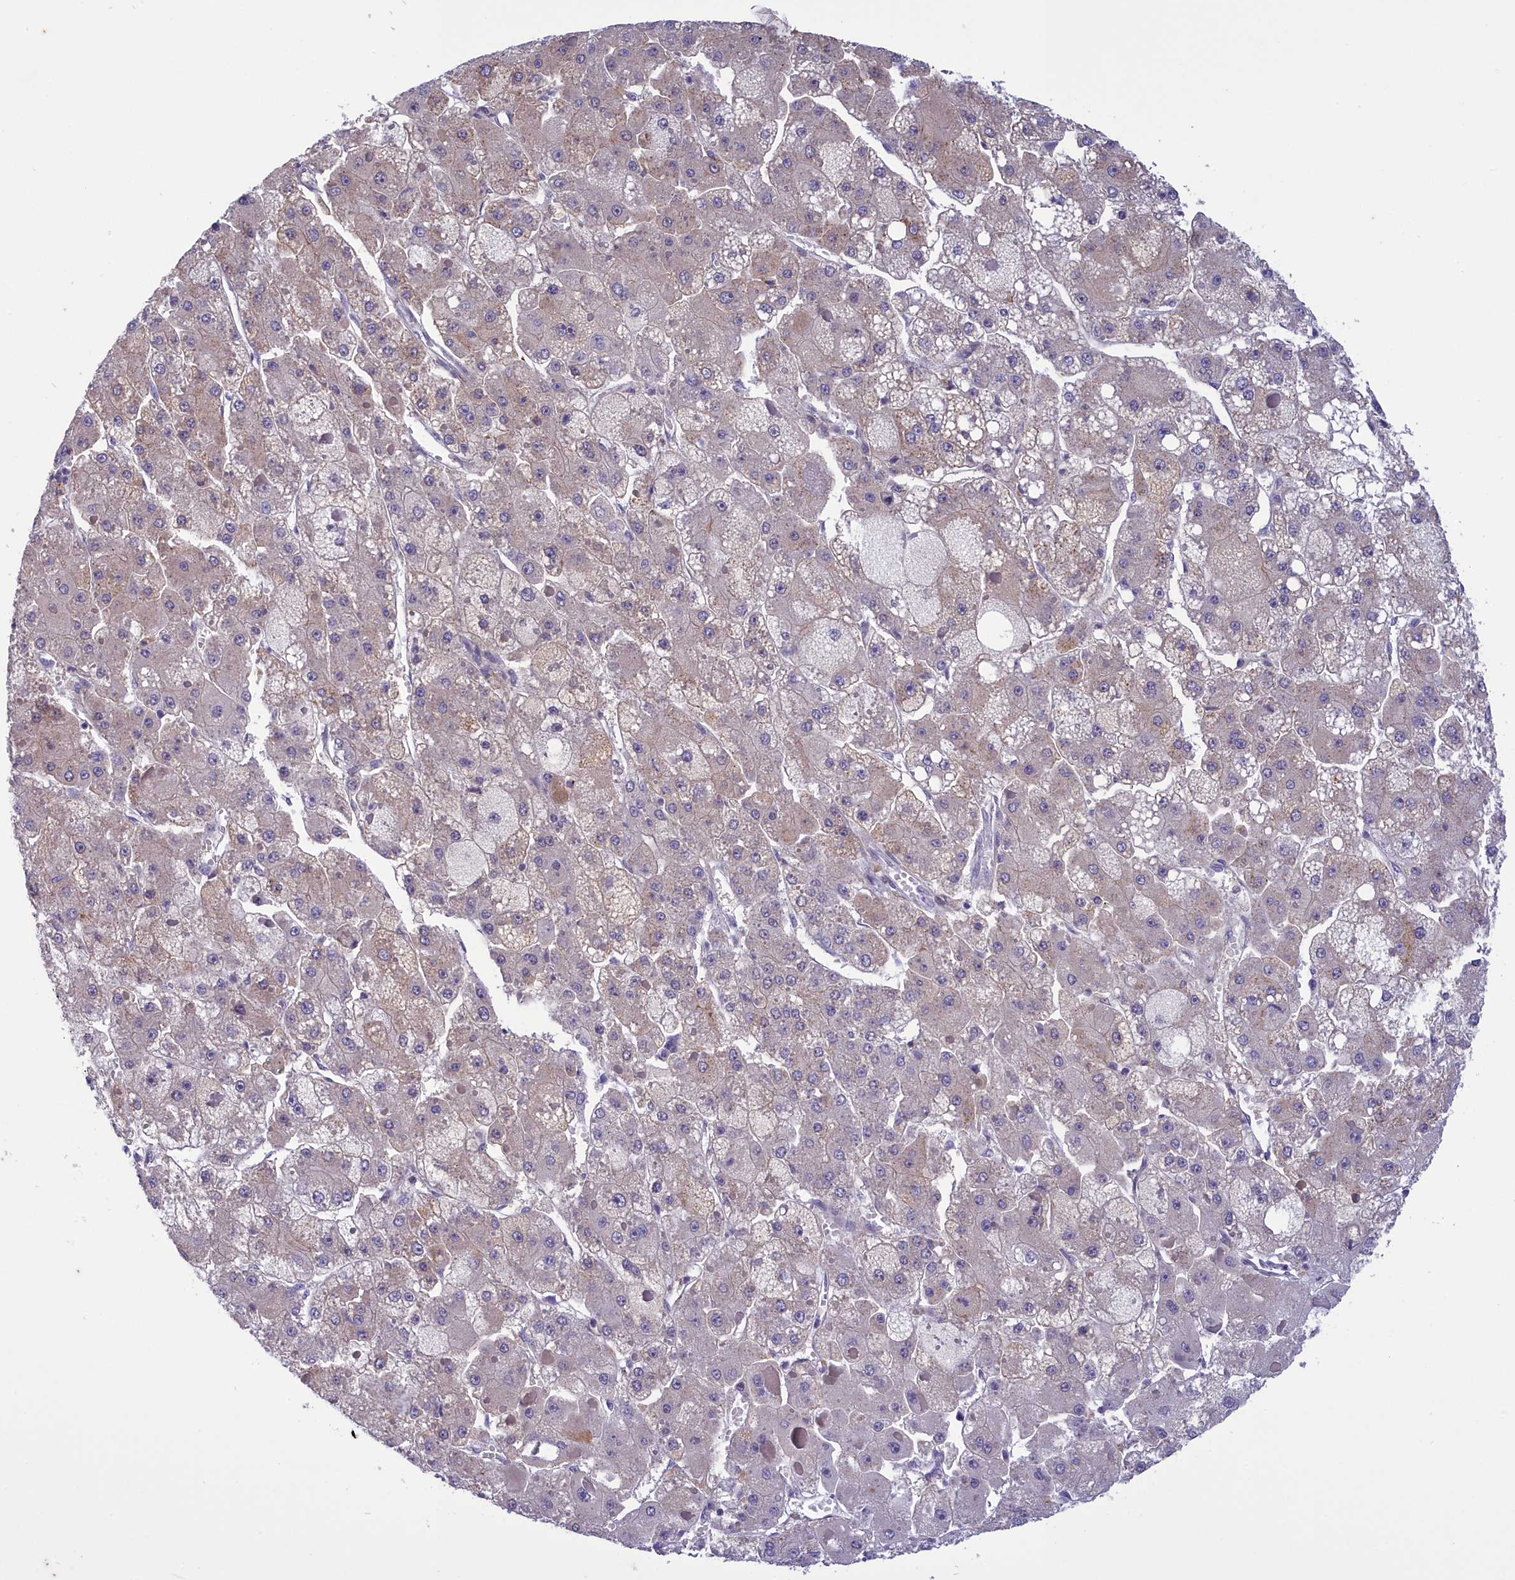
{"staining": {"intensity": "negative", "quantity": "none", "location": "none"}, "tissue": "liver cancer", "cell_type": "Tumor cells", "image_type": "cancer", "snomed": [{"axis": "morphology", "description": "Carcinoma, Hepatocellular, NOS"}, {"axis": "topography", "description": "Liver"}], "caption": "Immunohistochemical staining of liver cancer (hepatocellular carcinoma) displays no significant positivity in tumor cells.", "gene": "CORO2A", "patient": {"sex": "female", "age": 73}}